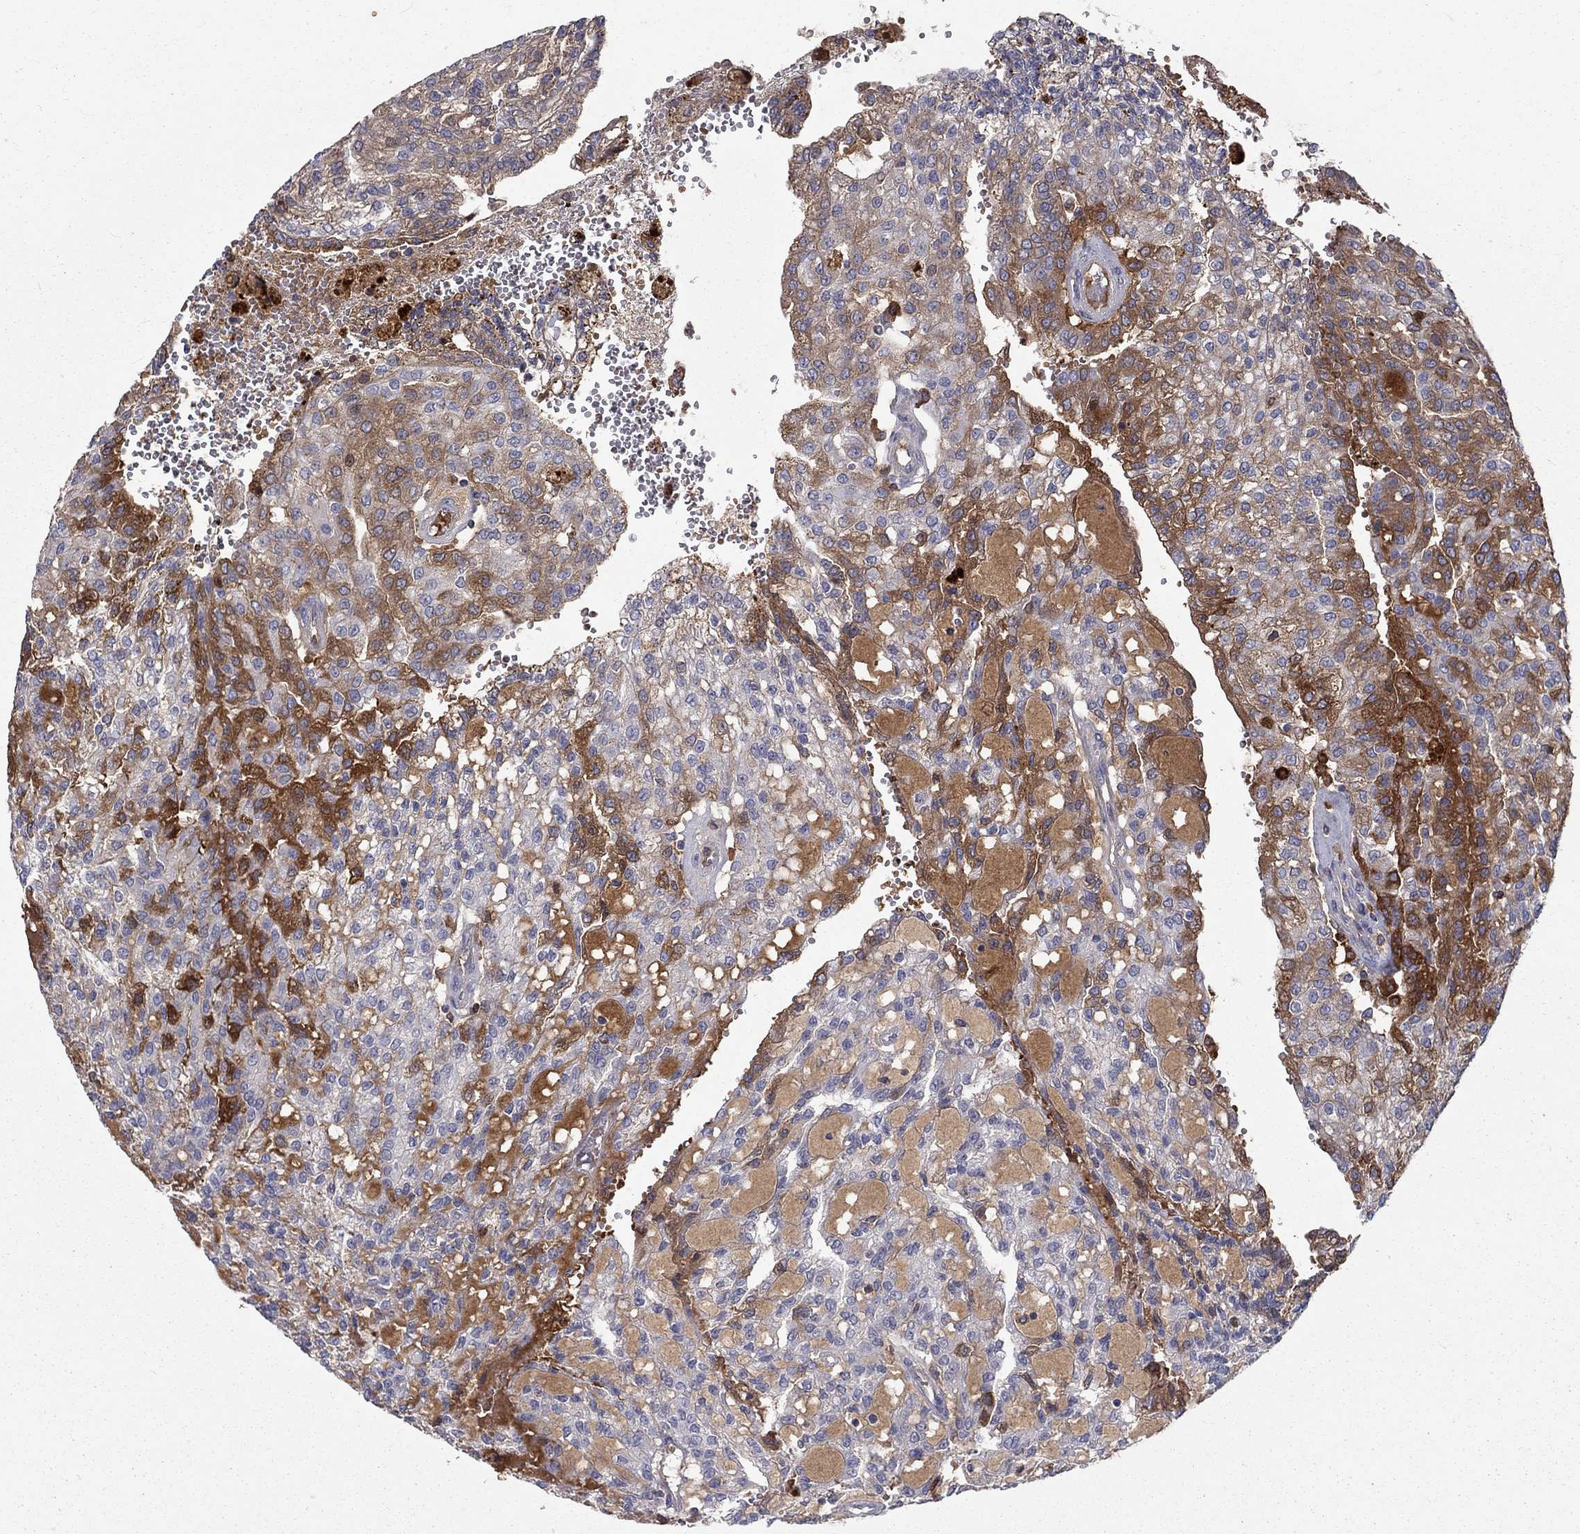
{"staining": {"intensity": "strong", "quantity": "<25%", "location": "cytoplasmic/membranous"}, "tissue": "renal cancer", "cell_type": "Tumor cells", "image_type": "cancer", "snomed": [{"axis": "morphology", "description": "Adenocarcinoma, NOS"}, {"axis": "topography", "description": "Kidney"}], "caption": "Immunohistochemical staining of human renal cancer demonstrates medium levels of strong cytoplasmic/membranous staining in approximately <25% of tumor cells.", "gene": "HPX", "patient": {"sex": "male", "age": 63}}